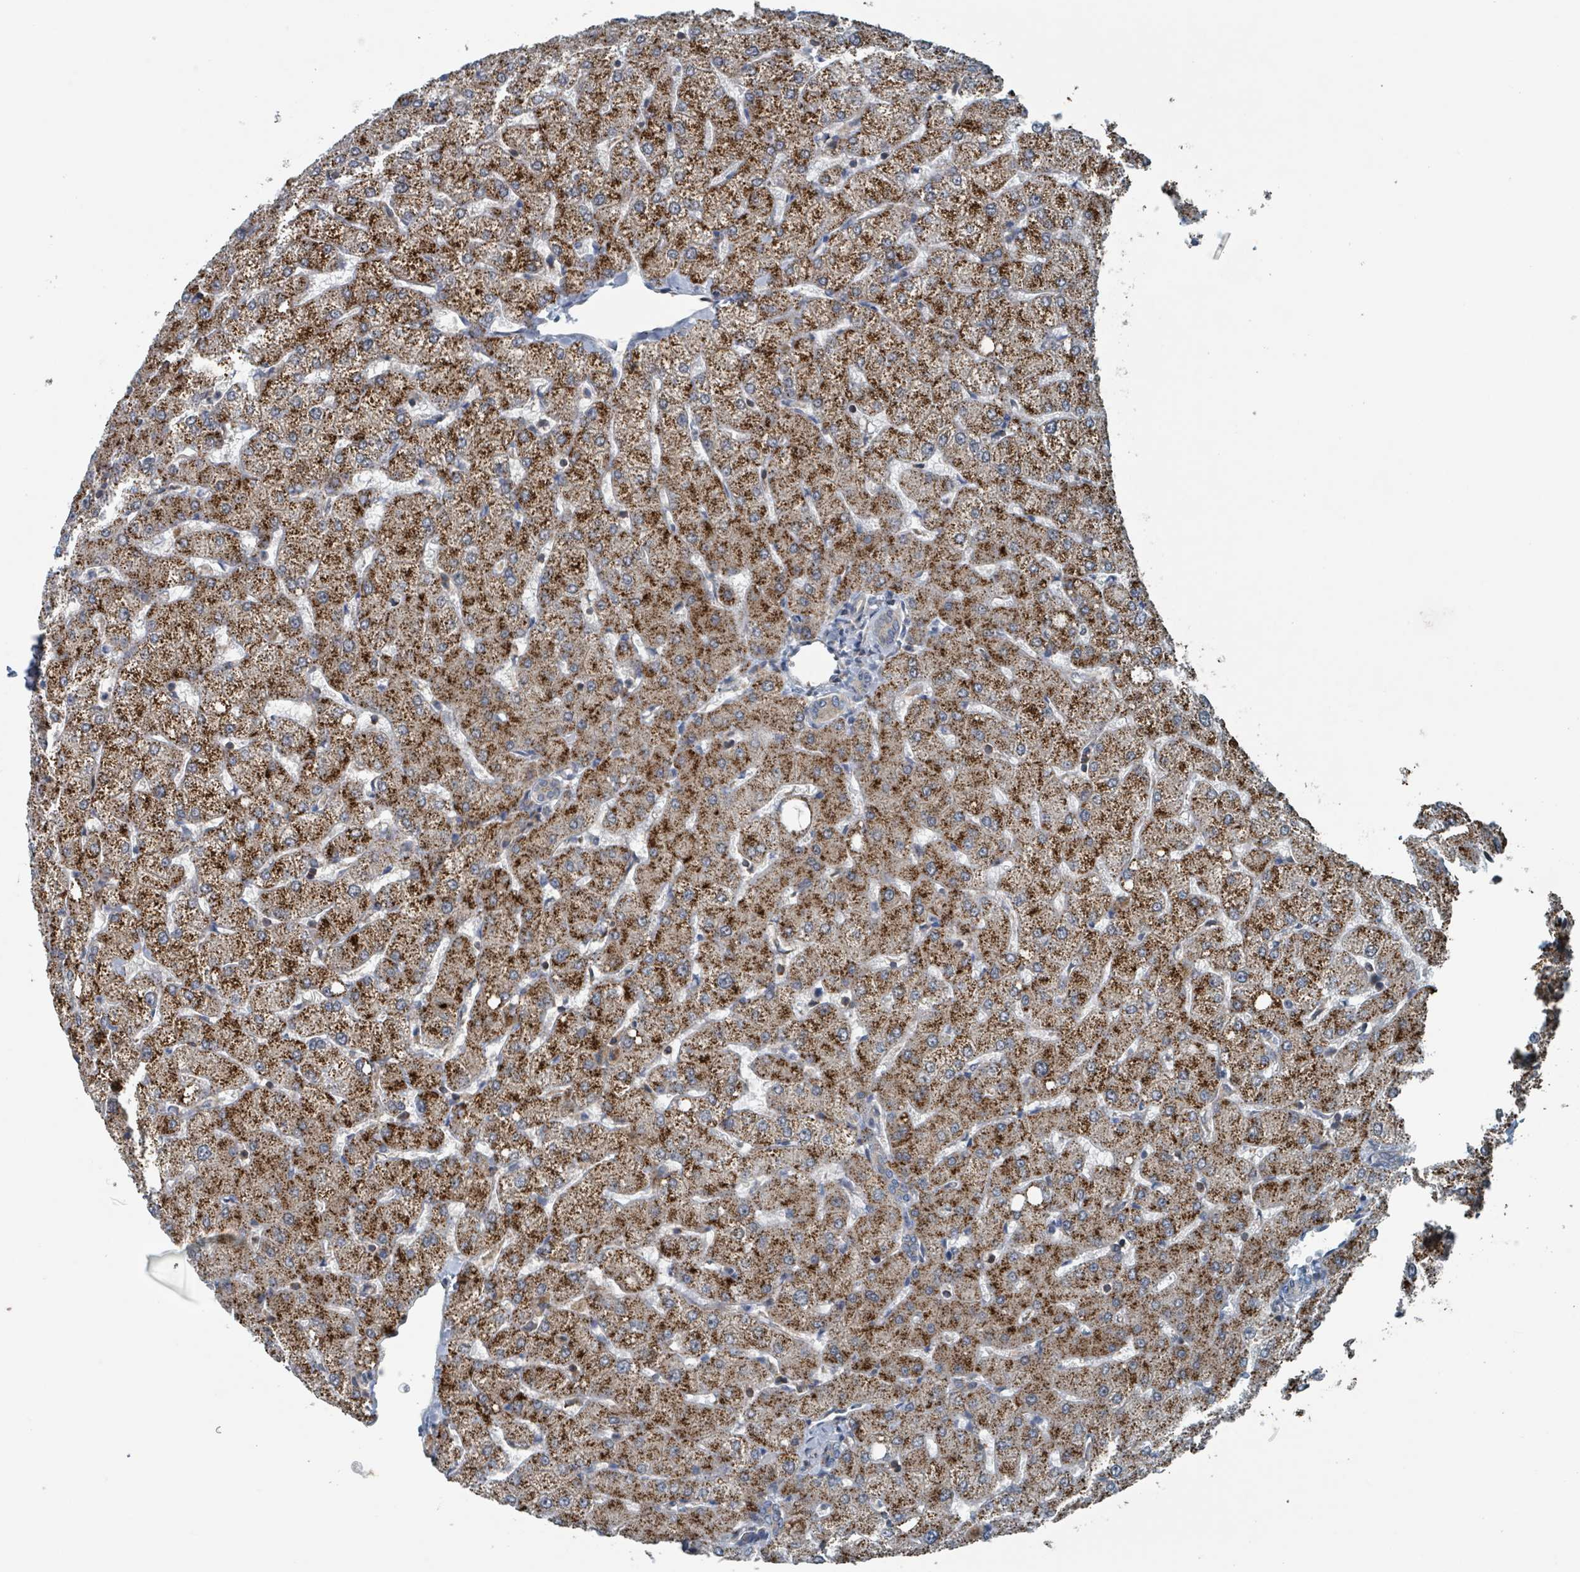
{"staining": {"intensity": "weak", "quantity": "25%-75%", "location": "cytoplasmic/membranous"}, "tissue": "liver", "cell_type": "Cholangiocytes", "image_type": "normal", "snomed": [{"axis": "morphology", "description": "Normal tissue, NOS"}, {"axis": "topography", "description": "Liver"}], "caption": "The photomicrograph reveals staining of unremarkable liver, revealing weak cytoplasmic/membranous protein positivity (brown color) within cholangiocytes. (Brightfield microscopy of DAB IHC at high magnification).", "gene": "ACBD4", "patient": {"sex": "female", "age": 54}}